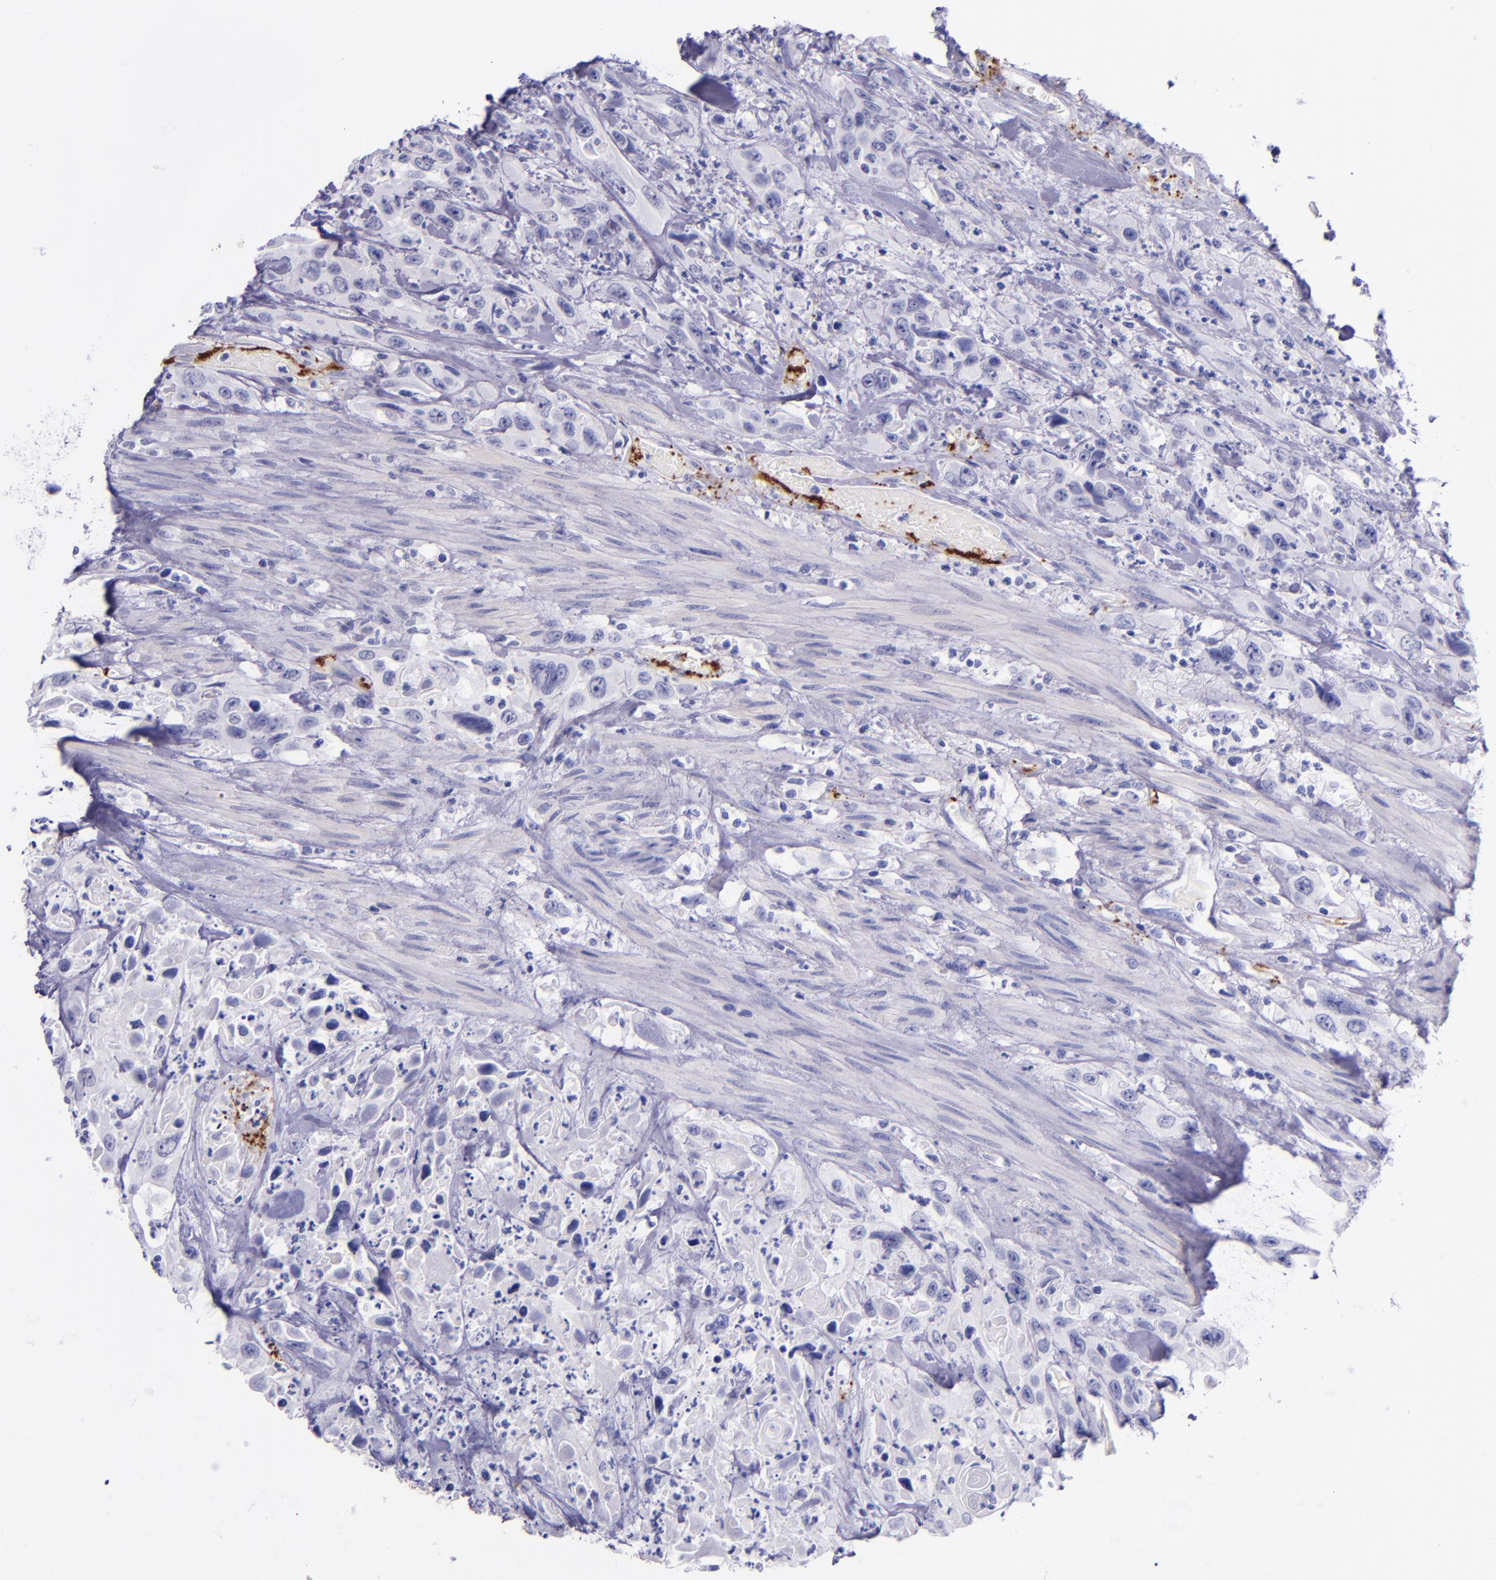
{"staining": {"intensity": "negative", "quantity": "none", "location": "none"}, "tissue": "urothelial cancer", "cell_type": "Tumor cells", "image_type": "cancer", "snomed": [{"axis": "morphology", "description": "Urothelial carcinoma, High grade"}, {"axis": "topography", "description": "Urinary bladder"}], "caption": "This is a histopathology image of immunohistochemistry staining of high-grade urothelial carcinoma, which shows no expression in tumor cells.", "gene": "SELE", "patient": {"sex": "female", "age": 84}}